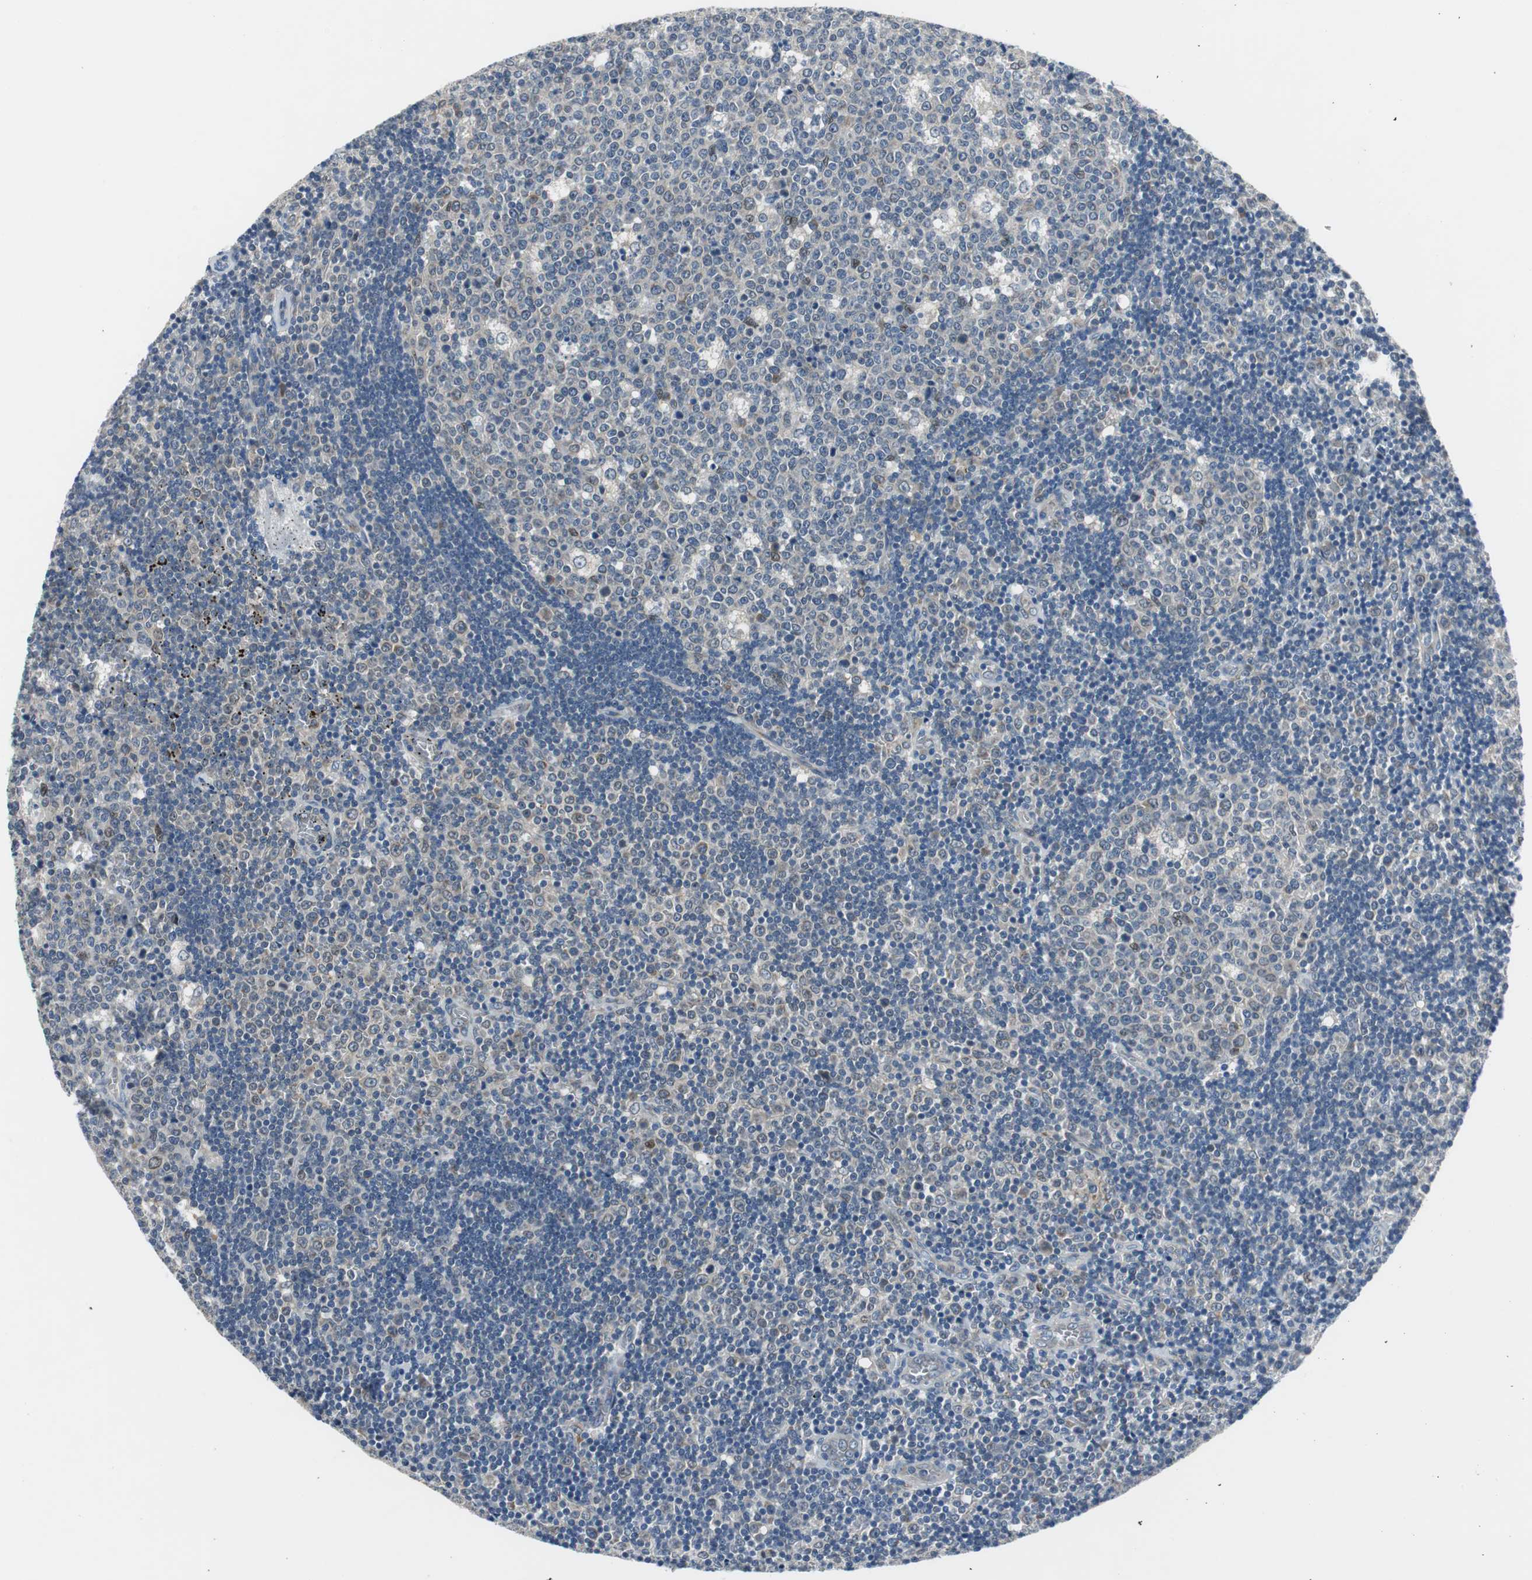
{"staining": {"intensity": "weak", "quantity": "<25%", "location": "cytoplasmic/membranous"}, "tissue": "lymph node", "cell_type": "Germinal center cells", "image_type": "normal", "snomed": [{"axis": "morphology", "description": "Normal tissue, NOS"}, {"axis": "topography", "description": "Lymph node"}, {"axis": "topography", "description": "Salivary gland"}], "caption": "This image is of normal lymph node stained with immunohistochemistry (IHC) to label a protein in brown with the nuclei are counter-stained blue. There is no staining in germinal center cells. The staining is performed using DAB (3,3'-diaminobenzidine) brown chromogen with nuclei counter-stained in using hematoxylin.", "gene": "PLAA", "patient": {"sex": "male", "age": 8}}